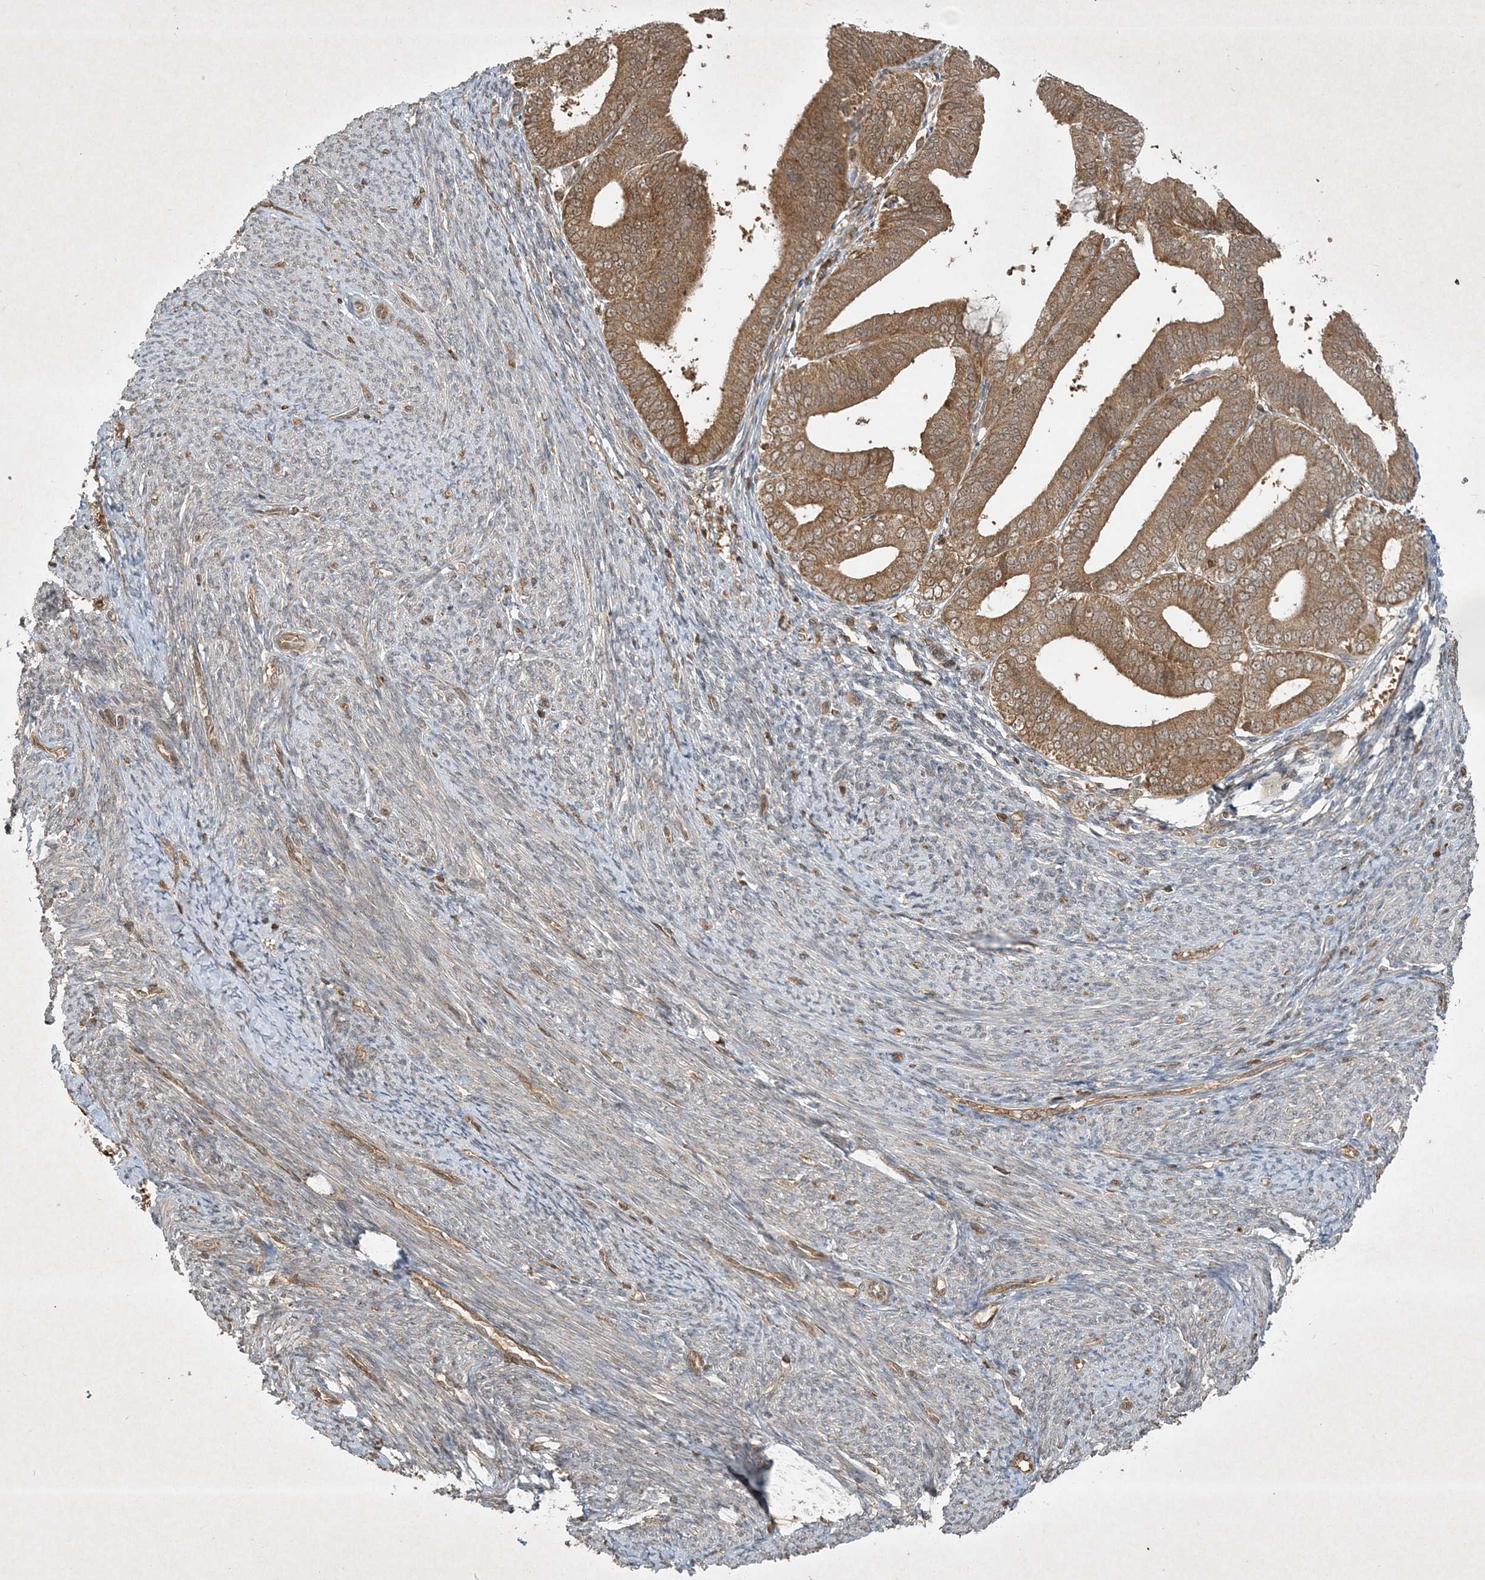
{"staining": {"intensity": "moderate", "quantity": ">75%", "location": "cytoplasmic/membranous"}, "tissue": "endometrial cancer", "cell_type": "Tumor cells", "image_type": "cancer", "snomed": [{"axis": "morphology", "description": "Adenocarcinoma, NOS"}, {"axis": "topography", "description": "Endometrium"}], "caption": "Immunohistochemical staining of human endometrial cancer (adenocarcinoma) displays moderate cytoplasmic/membranous protein positivity in approximately >75% of tumor cells. The staining is performed using DAB (3,3'-diaminobenzidine) brown chromogen to label protein expression. The nuclei are counter-stained blue using hematoxylin.", "gene": "PLTP", "patient": {"sex": "female", "age": 63}}